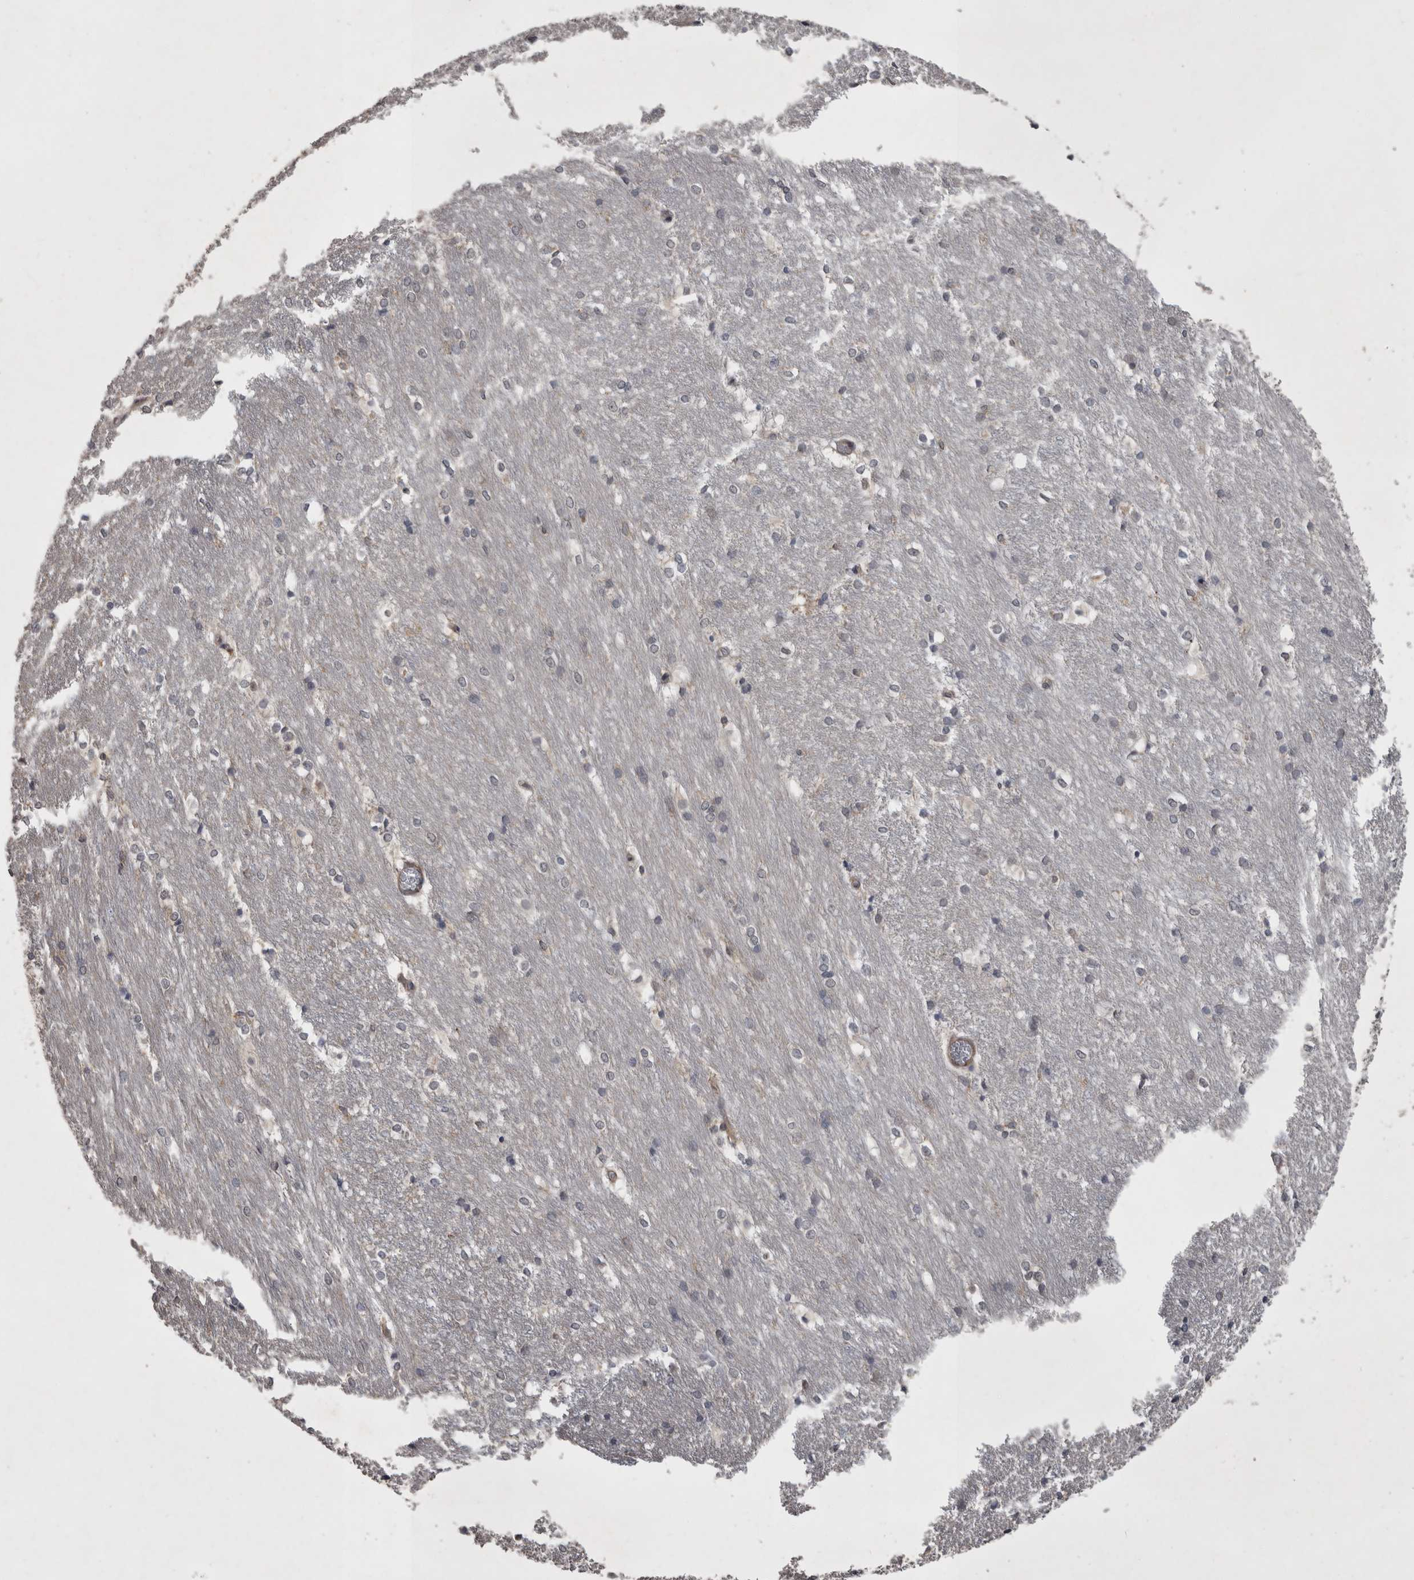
{"staining": {"intensity": "weak", "quantity": "<25%", "location": "cytoplasmic/membranous"}, "tissue": "caudate", "cell_type": "Glial cells", "image_type": "normal", "snomed": [{"axis": "morphology", "description": "Normal tissue, NOS"}, {"axis": "topography", "description": "Lateral ventricle wall"}], "caption": "Photomicrograph shows no protein staining in glial cells of benign caudate.", "gene": "SPATA48", "patient": {"sex": "female", "age": 19}}